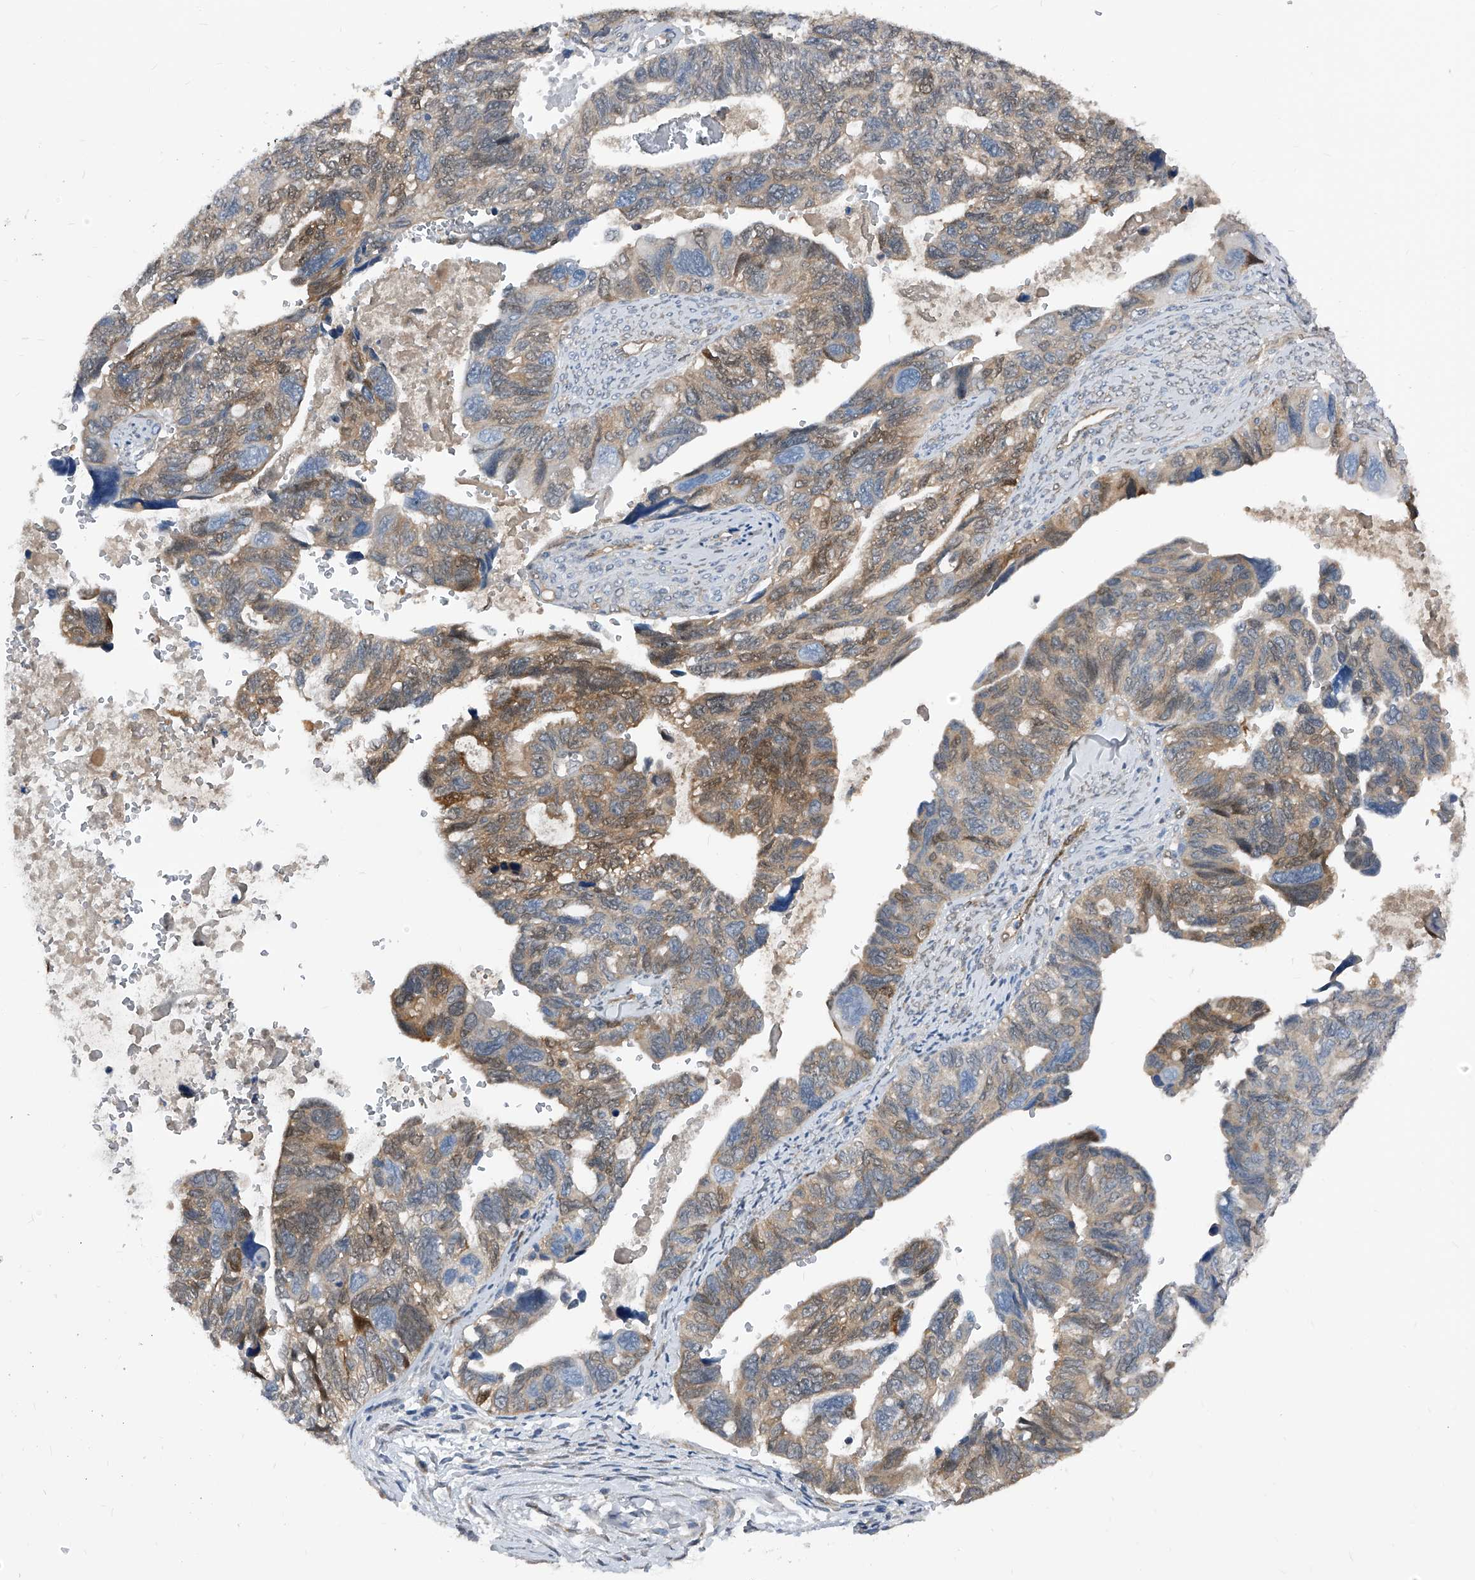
{"staining": {"intensity": "moderate", "quantity": "25%-75%", "location": "cytoplasmic/membranous,nuclear"}, "tissue": "ovarian cancer", "cell_type": "Tumor cells", "image_type": "cancer", "snomed": [{"axis": "morphology", "description": "Cystadenocarcinoma, serous, NOS"}, {"axis": "topography", "description": "Ovary"}], "caption": "An immunohistochemistry image of tumor tissue is shown. Protein staining in brown highlights moderate cytoplasmic/membranous and nuclear positivity in ovarian serous cystadenocarcinoma within tumor cells.", "gene": "MAP2K6", "patient": {"sex": "female", "age": 79}}